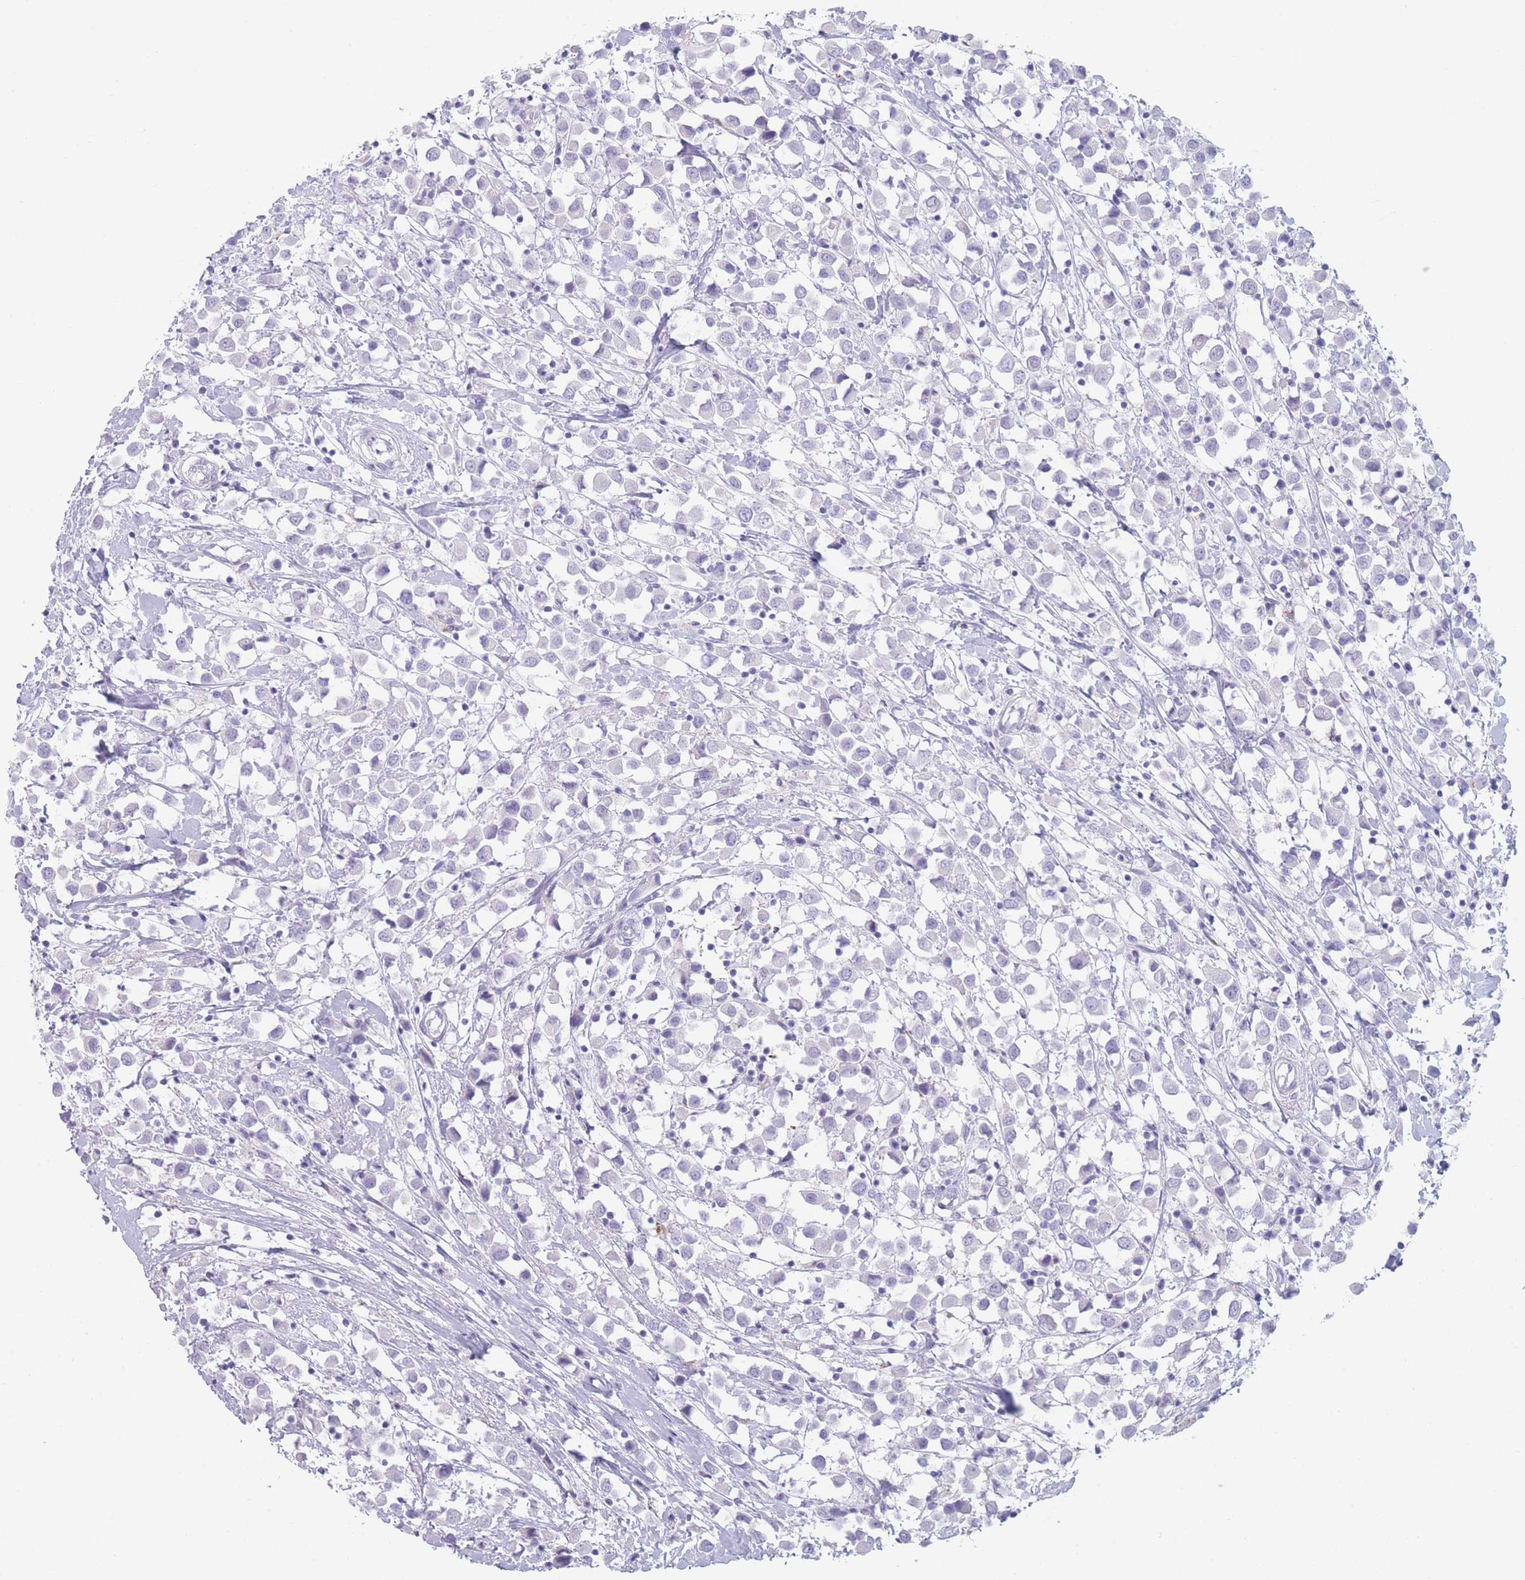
{"staining": {"intensity": "negative", "quantity": "none", "location": "none"}, "tissue": "breast cancer", "cell_type": "Tumor cells", "image_type": "cancer", "snomed": [{"axis": "morphology", "description": "Duct carcinoma"}, {"axis": "topography", "description": "Breast"}], "caption": "A high-resolution photomicrograph shows IHC staining of breast cancer (infiltrating ductal carcinoma), which exhibits no significant positivity in tumor cells. The staining was performed using DAB to visualize the protein expression in brown, while the nuclei were stained in blue with hematoxylin (Magnification: 20x).", "gene": "GPR12", "patient": {"sex": "female", "age": 61}}